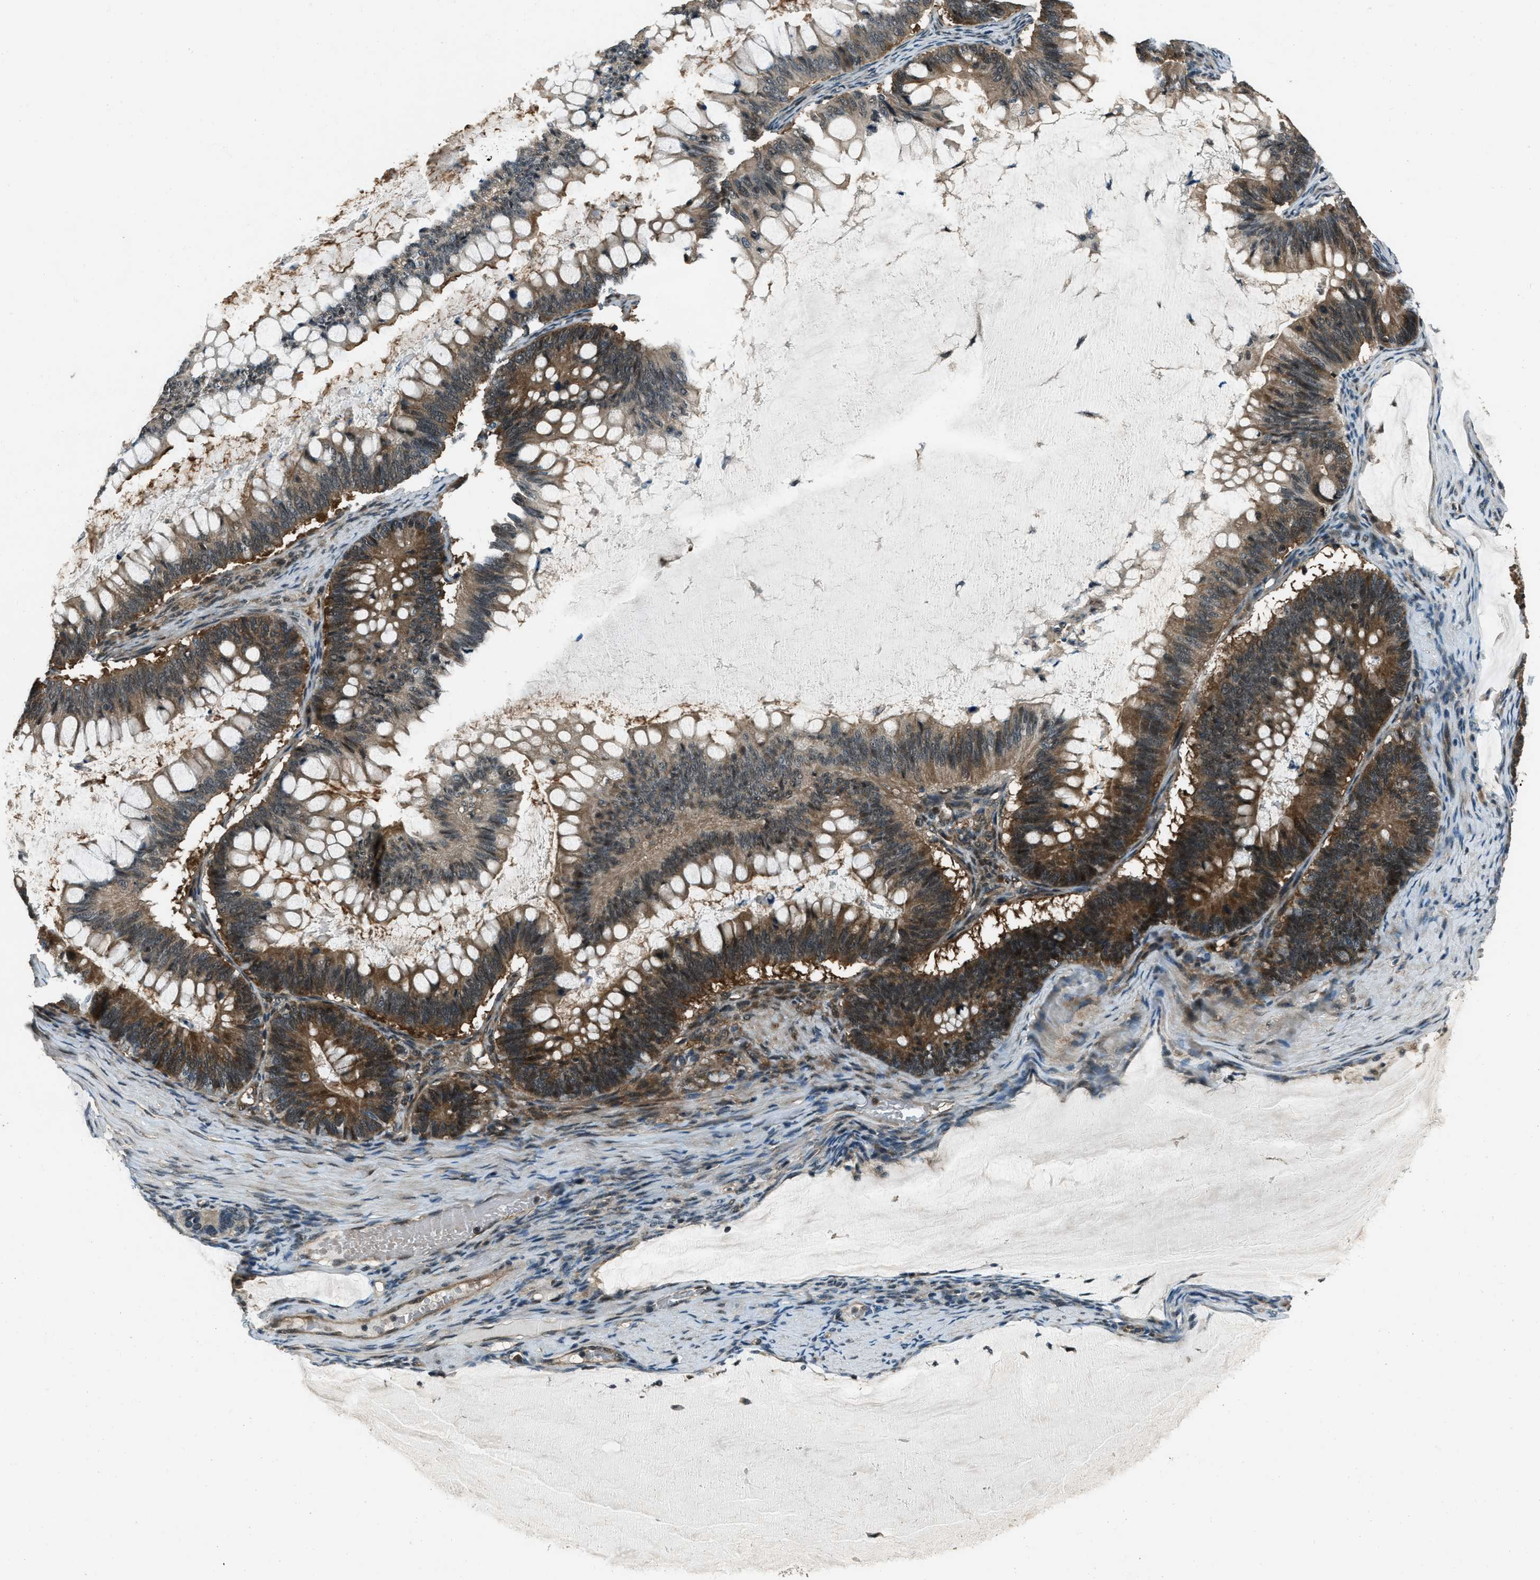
{"staining": {"intensity": "moderate", "quantity": ">75%", "location": "cytoplasmic/membranous"}, "tissue": "ovarian cancer", "cell_type": "Tumor cells", "image_type": "cancer", "snomed": [{"axis": "morphology", "description": "Cystadenocarcinoma, mucinous, NOS"}, {"axis": "topography", "description": "Ovary"}], "caption": "The photomicrograph reveals staining of mucinous cystadenocarcinoma (ovarian), revealing moderate cytoplasmic/membranous protein staining (brown color) within tumor cells.", "gene": "NUDCD3", "patient": {"sex": "female", "age": 61}}